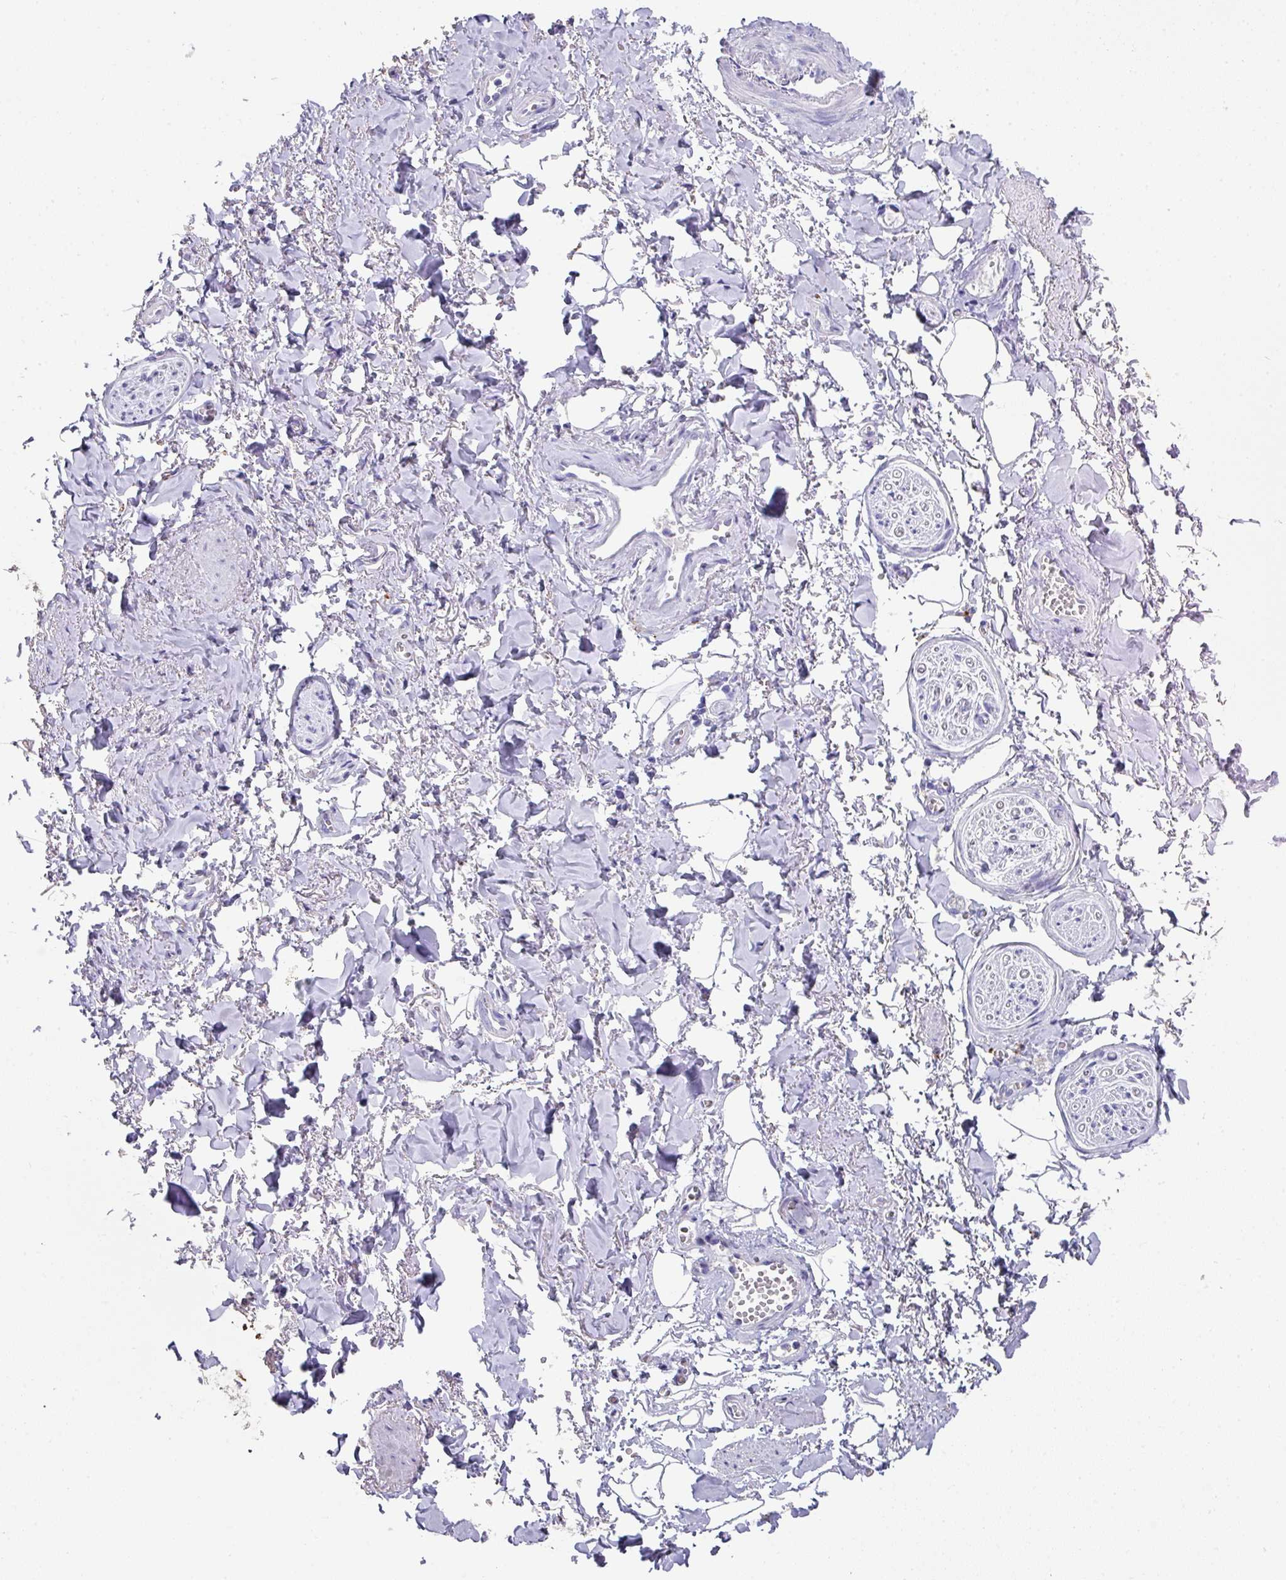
{"staining": {"intensity": "negative", "quantity": "none", "location": "none"}, "tissue": "adipose tissue", "cell_type": "Adipocytes", "image_type": "normal", "snomed": [{"axis": "morphology", "description": "Normal tissue, NOS"}, {"axis": "topography", "description": "Vulva"}, {"axis": "topography", "description": "Vagina"}, {"axis": "topography", "description": "Peripheral nerve tissue"}], "caption": "High power microscopy micrograph of an IHC image of normal adipose tissue, revealing no significant expression in adipocytes. (Stains: DAB immunohistochemistry (IHC) with hematoxylin counter stain, Microscopy: brightfield microscopy at high magnification).", "gene": "CPVL", "patient": {"sex": "female", "age": 66}}